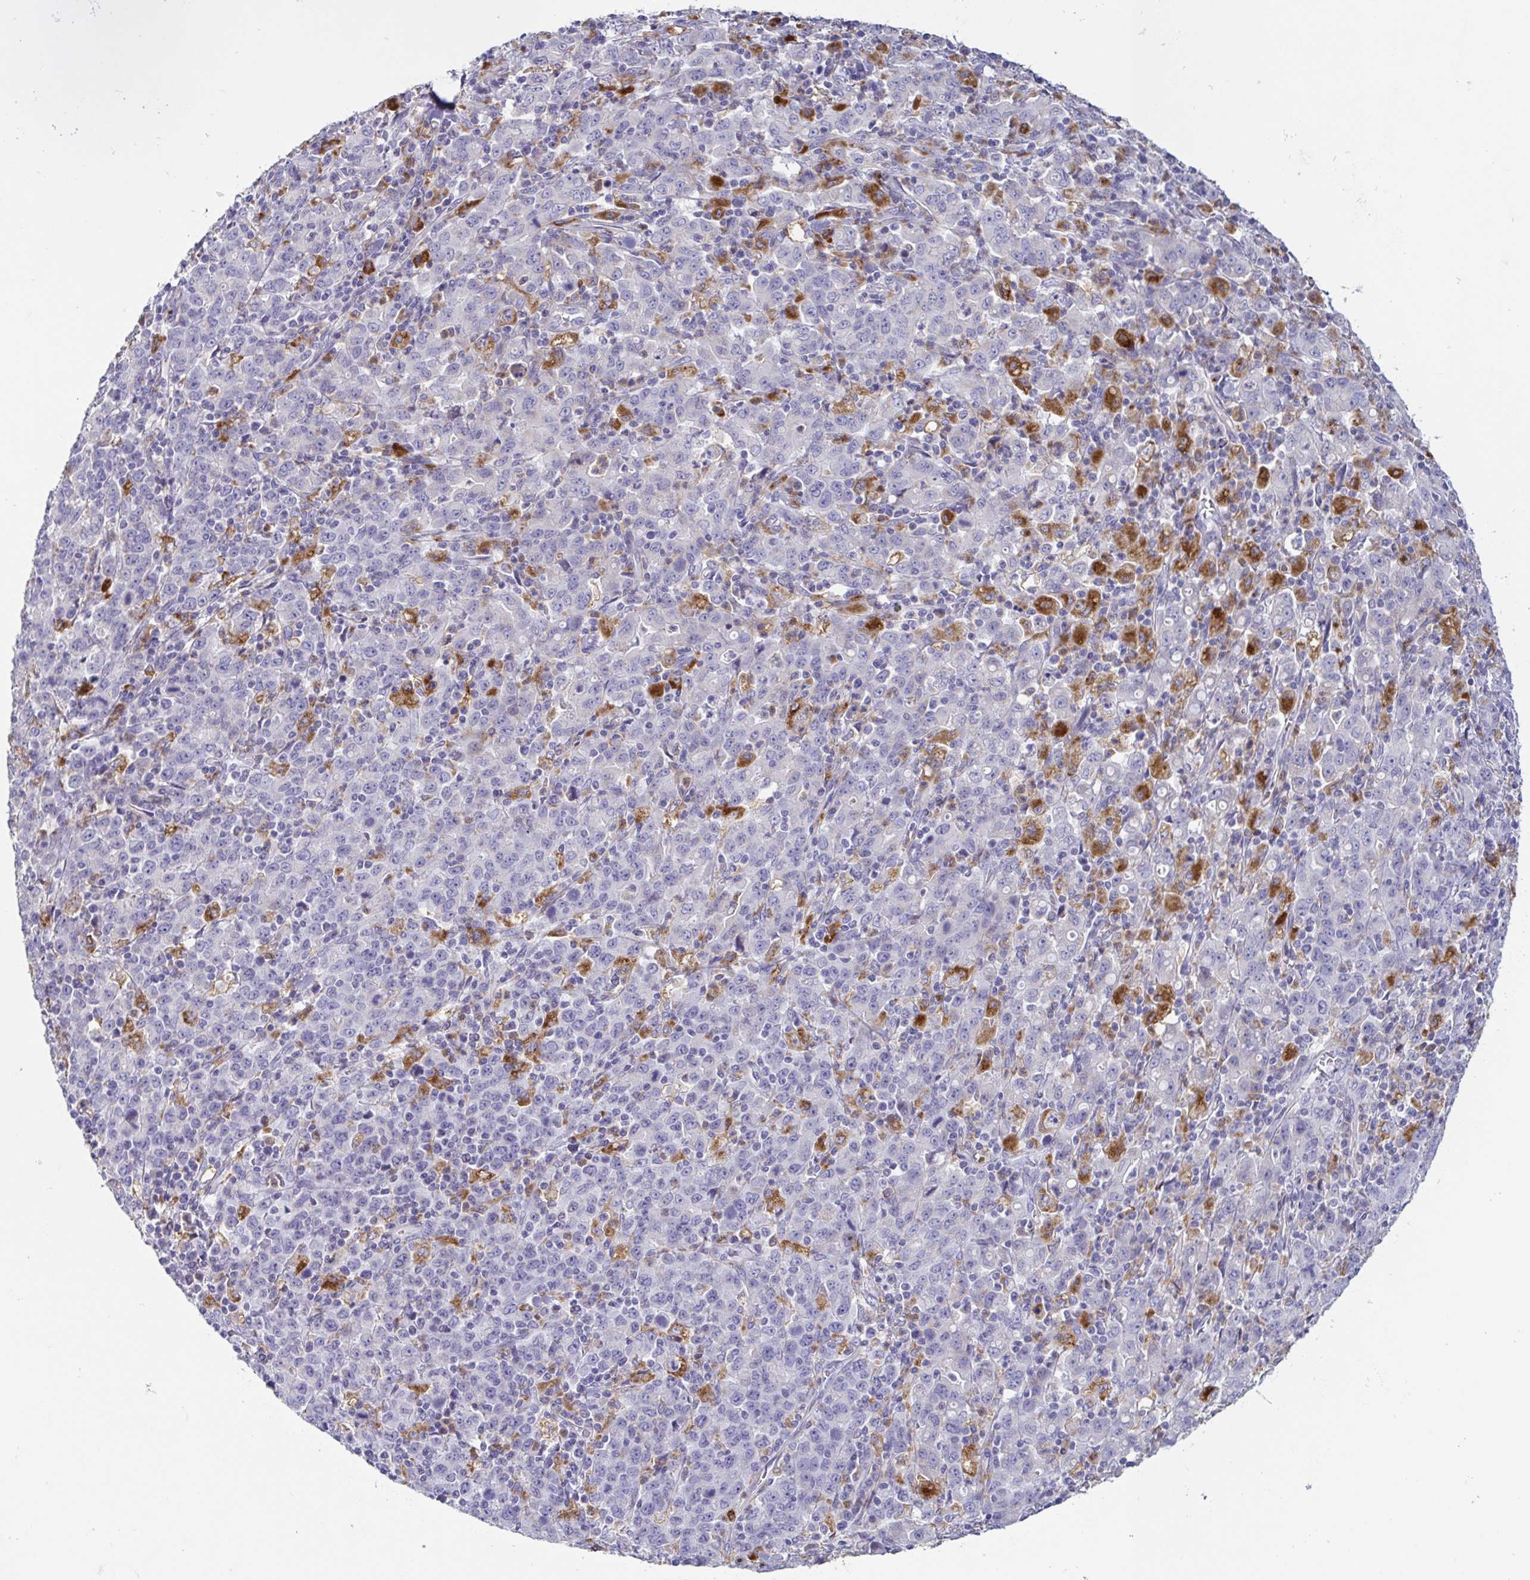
{"staining": {"intensity": "strong", "quantity": "<25%", "location": "cytoplasmic/membranous"}, "tissue": "stomach cancer", "cell_type": "Tumor cells", "image_type": "cancer", "snomed": [{"axis": "morphology", "description": "Adenocarcinoma, NOS"}, {"axis": "topography", "description": "Stomach, upper"}], "caption": "An image showing strong cytoplasmic/membranous positivity in about <25% of tumor cells in stomach cancer (adenocarcinoma), as visualized by brown immunohistochemical staining.", "gene": "ATP6V1G2", "patient": {"sex": "male", "age": 69}}